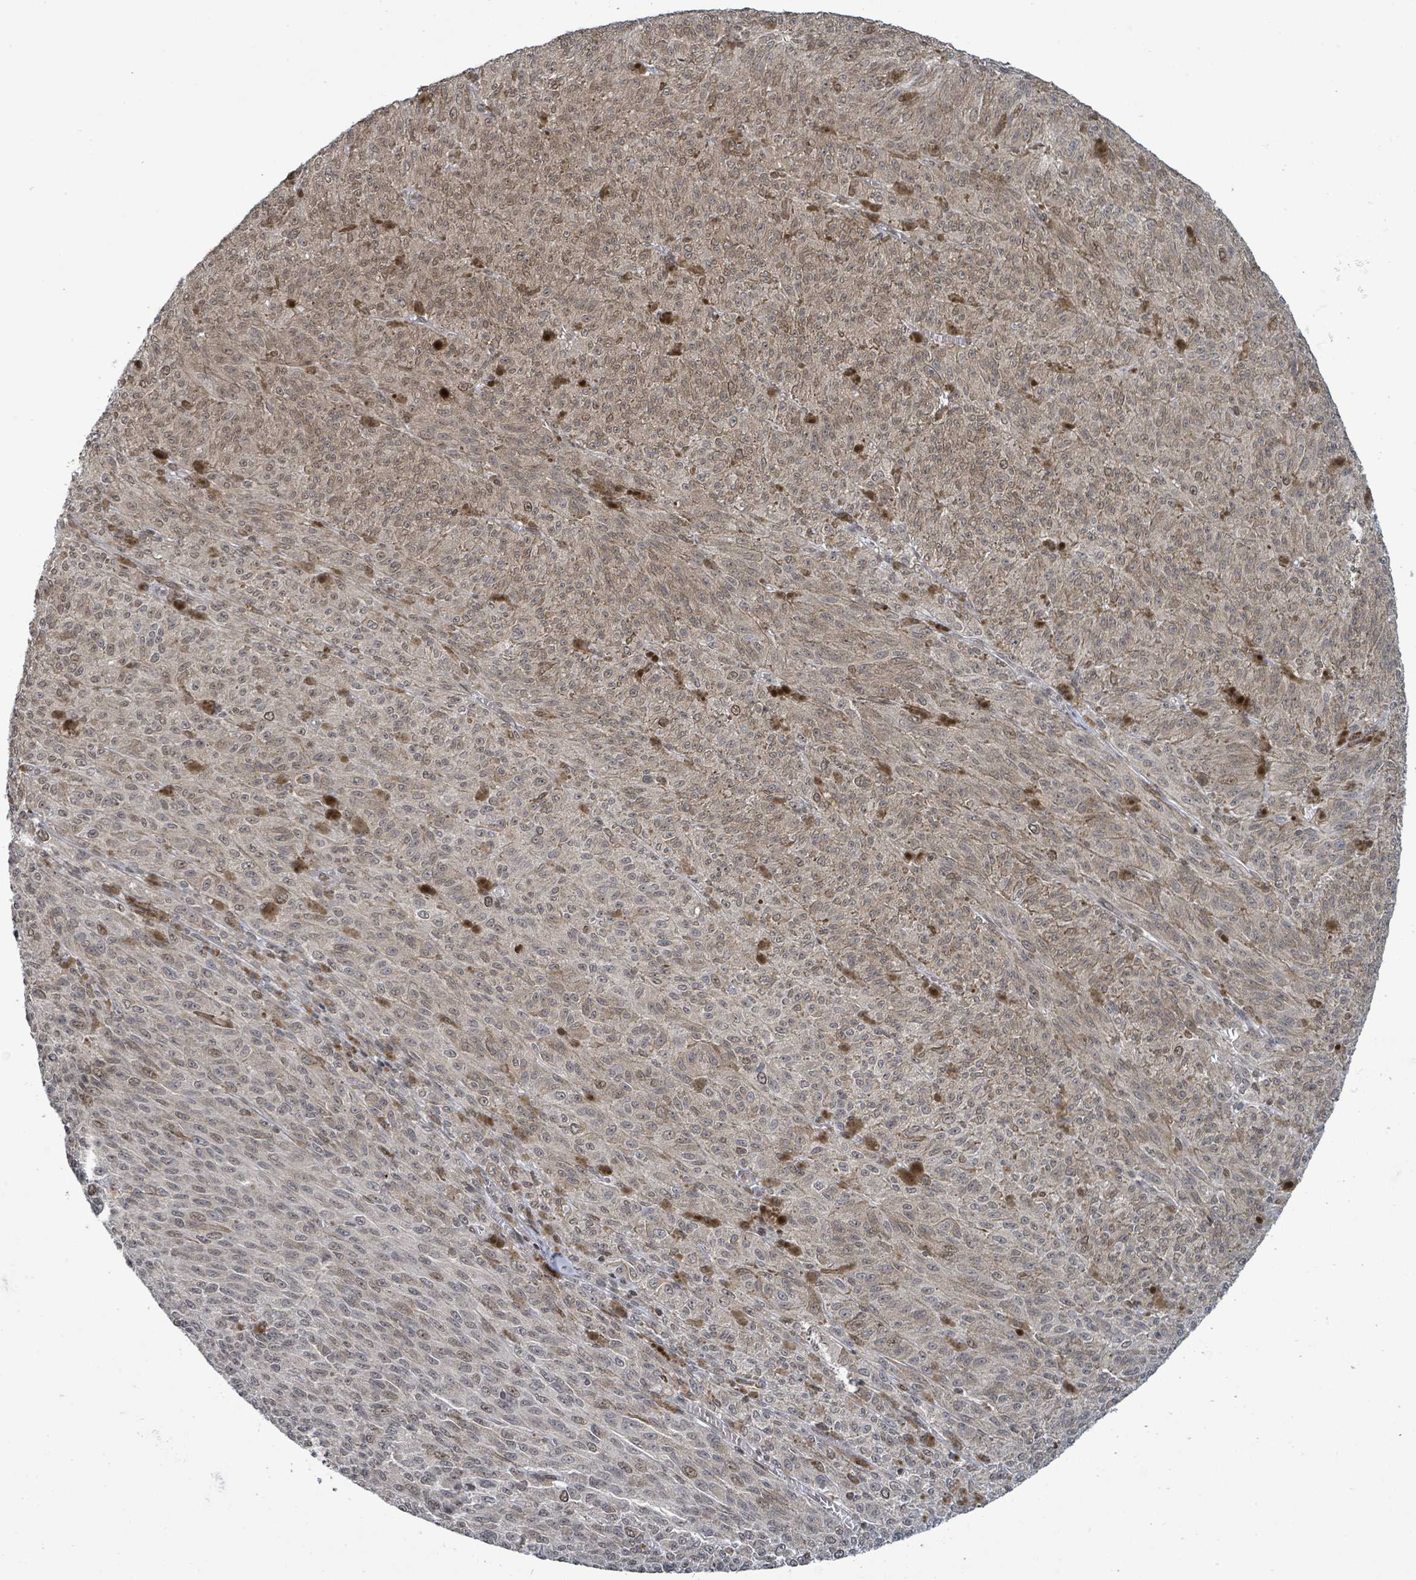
{"staining": {"intensity": "weak", "quantity": "25%-75%", "location": "nuclear"}, "tissue": "melanoma", "cell_type": "Tumor cells", "image_type": "cancer", "snomed": [{"axis": "morphology", "description": "Malignant melanoma, NOS"}, {"axis": "topography", "description": "Skin"}], "caption": "Brown immunohistochemical staining in melanoma demonstrates weak nuclear staining in approximately 25%-75% of tumor cells.", "gene": "SBF2", "patient": {"sex": "female", "age": 52}}